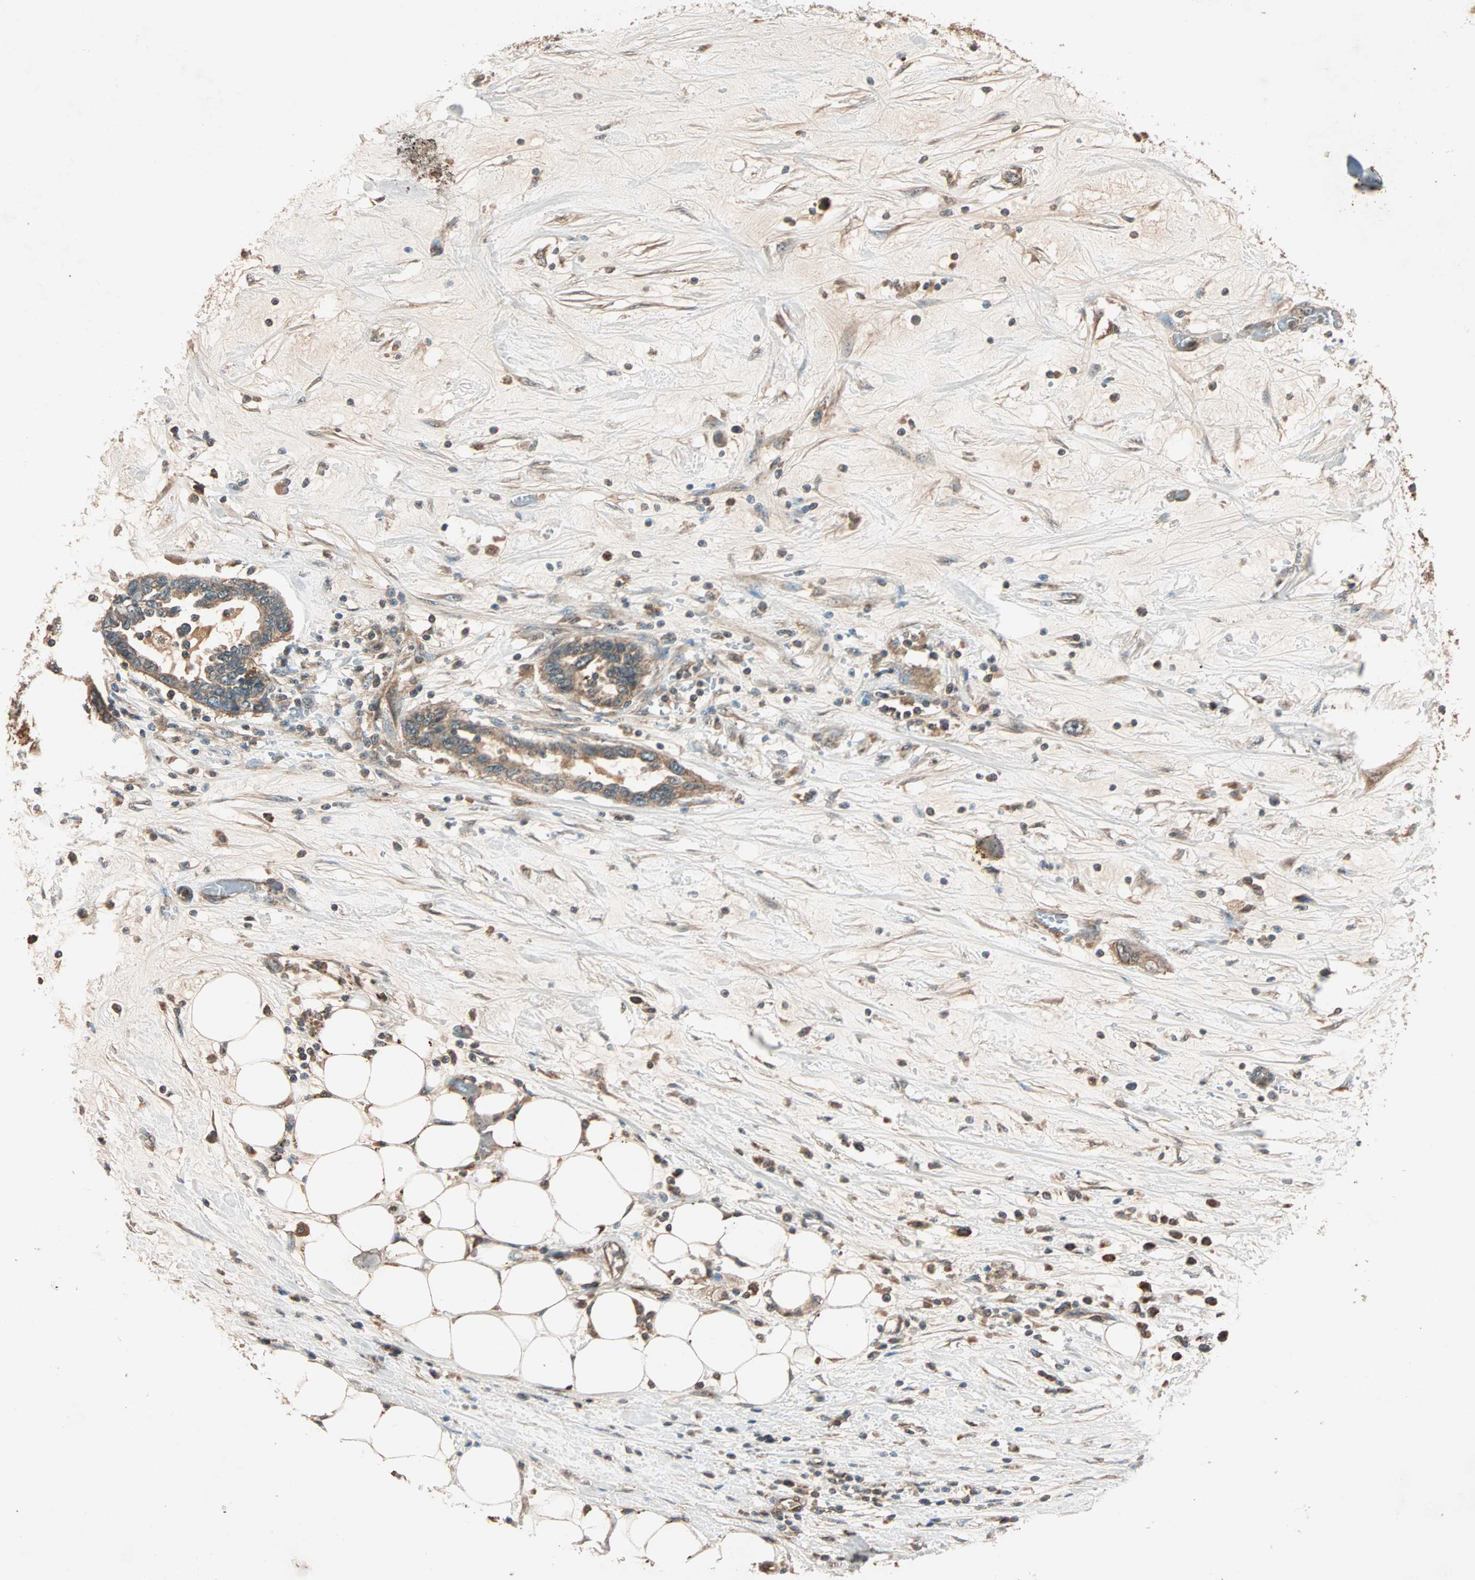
{"staining": {"intensity": "moderate", "quantity": ">75%", "location": "cytoplasmic/membranous"}, "tissue": "pancreatic cancer", "cell_type": "Tumor cells", "image_type": "cancer", "snomed": [{"axis": "morphology", "description": "Adenocarcinoma, NOS"}, {"axis": "topography", "description": "Pancreas"}], "caption": "Protein expression analysis of human pancreatic adenocarcinoma reveals moderate cytoplasmic/membranous staining in approximately >75% of tumor cells.", "gene": "MAPK1", "patient": {"sex": "female", "age": 57}}